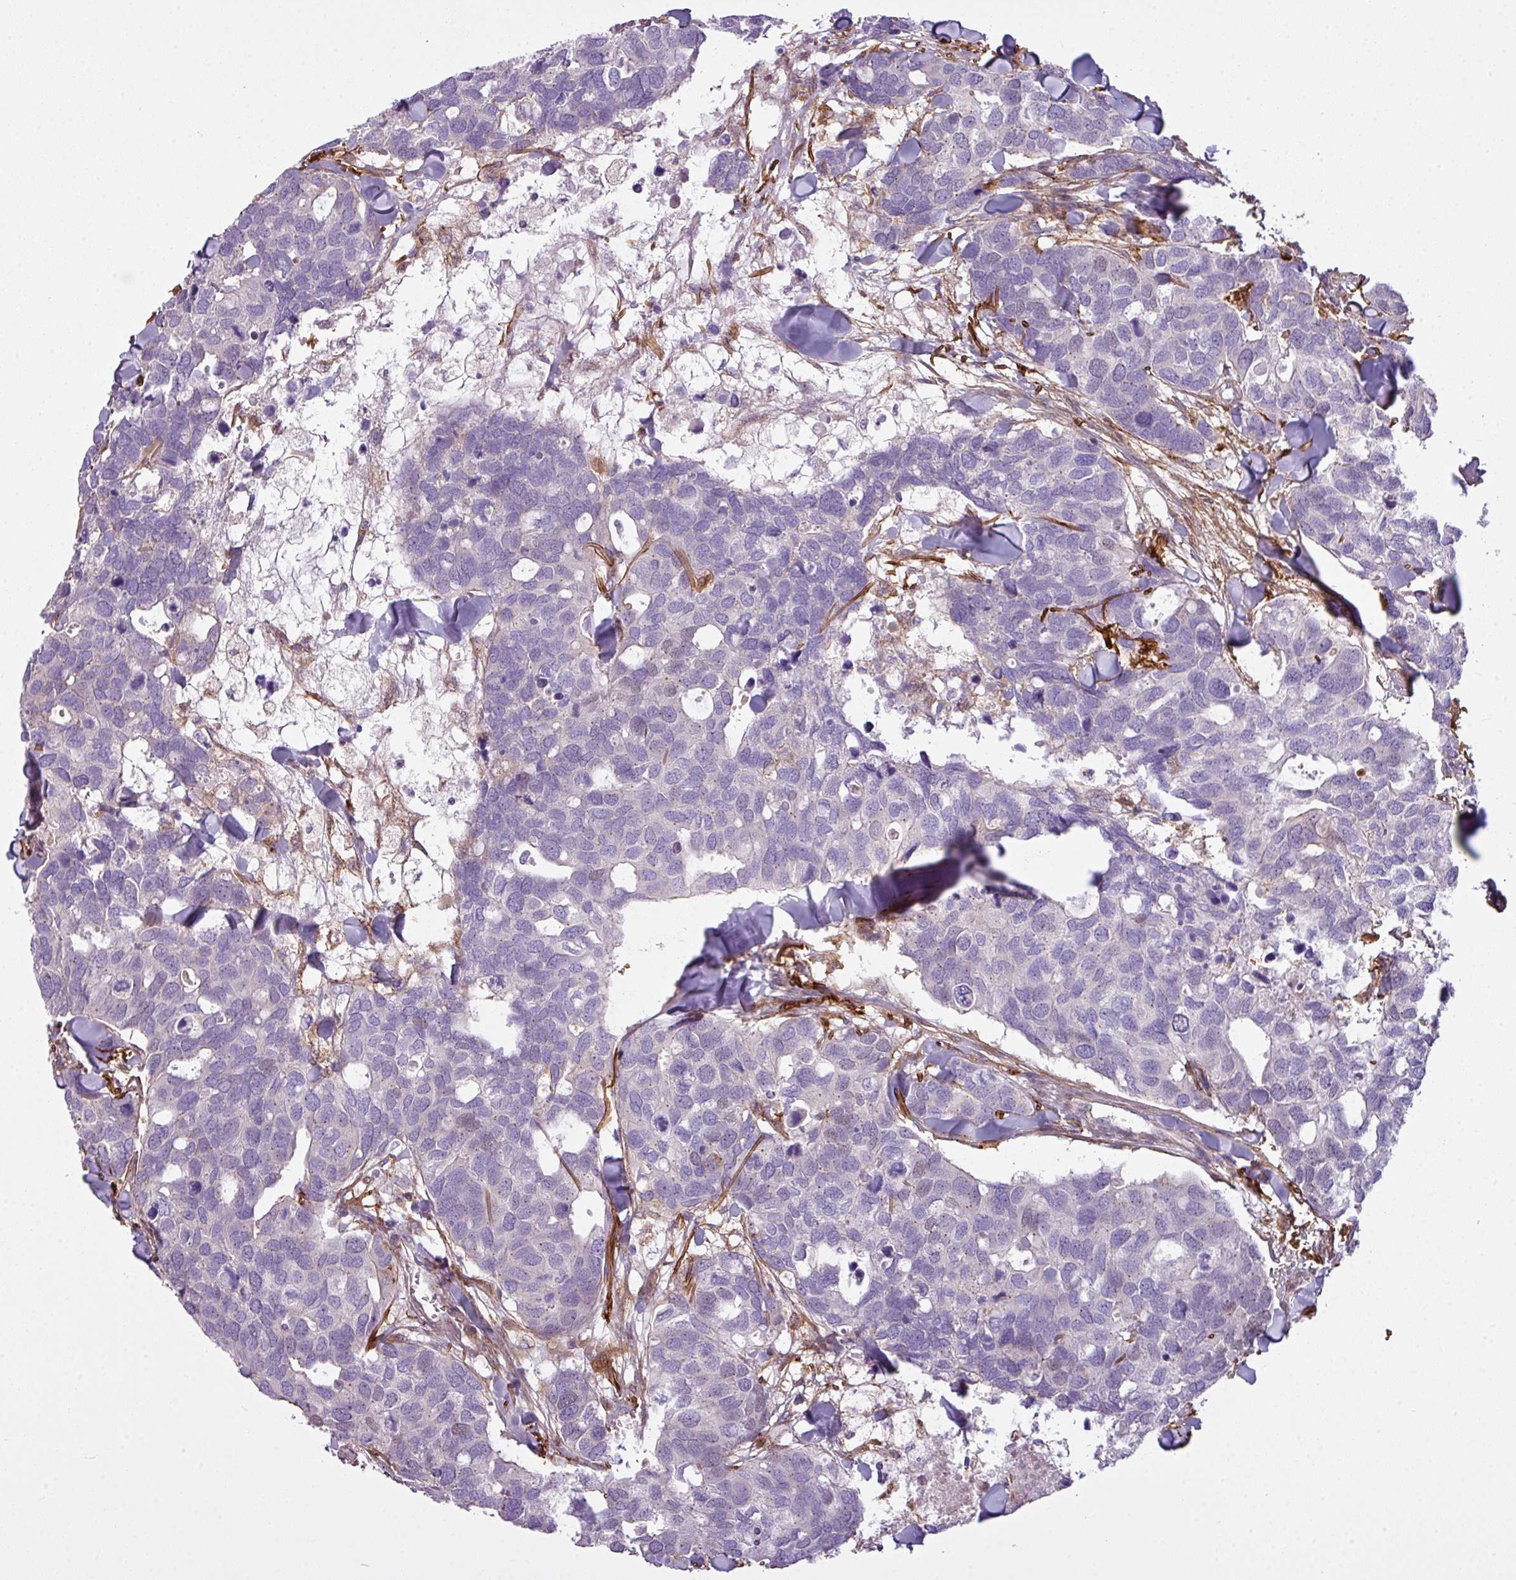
{"staining": {"intensity": "negative", "quantity": "none", "location": "none"}, "tissue": "breast cancer", "cell_type": "Tumor cells", "image_type": "cancer", "snomed": [{"axis": "morphology", "description": "Duct carcinoma"}, {"axis": "topography", "description": "Breast"}], "caption": "Invasive ductal carcinoma (breast) stained for a protein using IHC shows no staining tumor cells.", "gene": "COL8A1", "patient": {"sex": "female", "age": 83}}